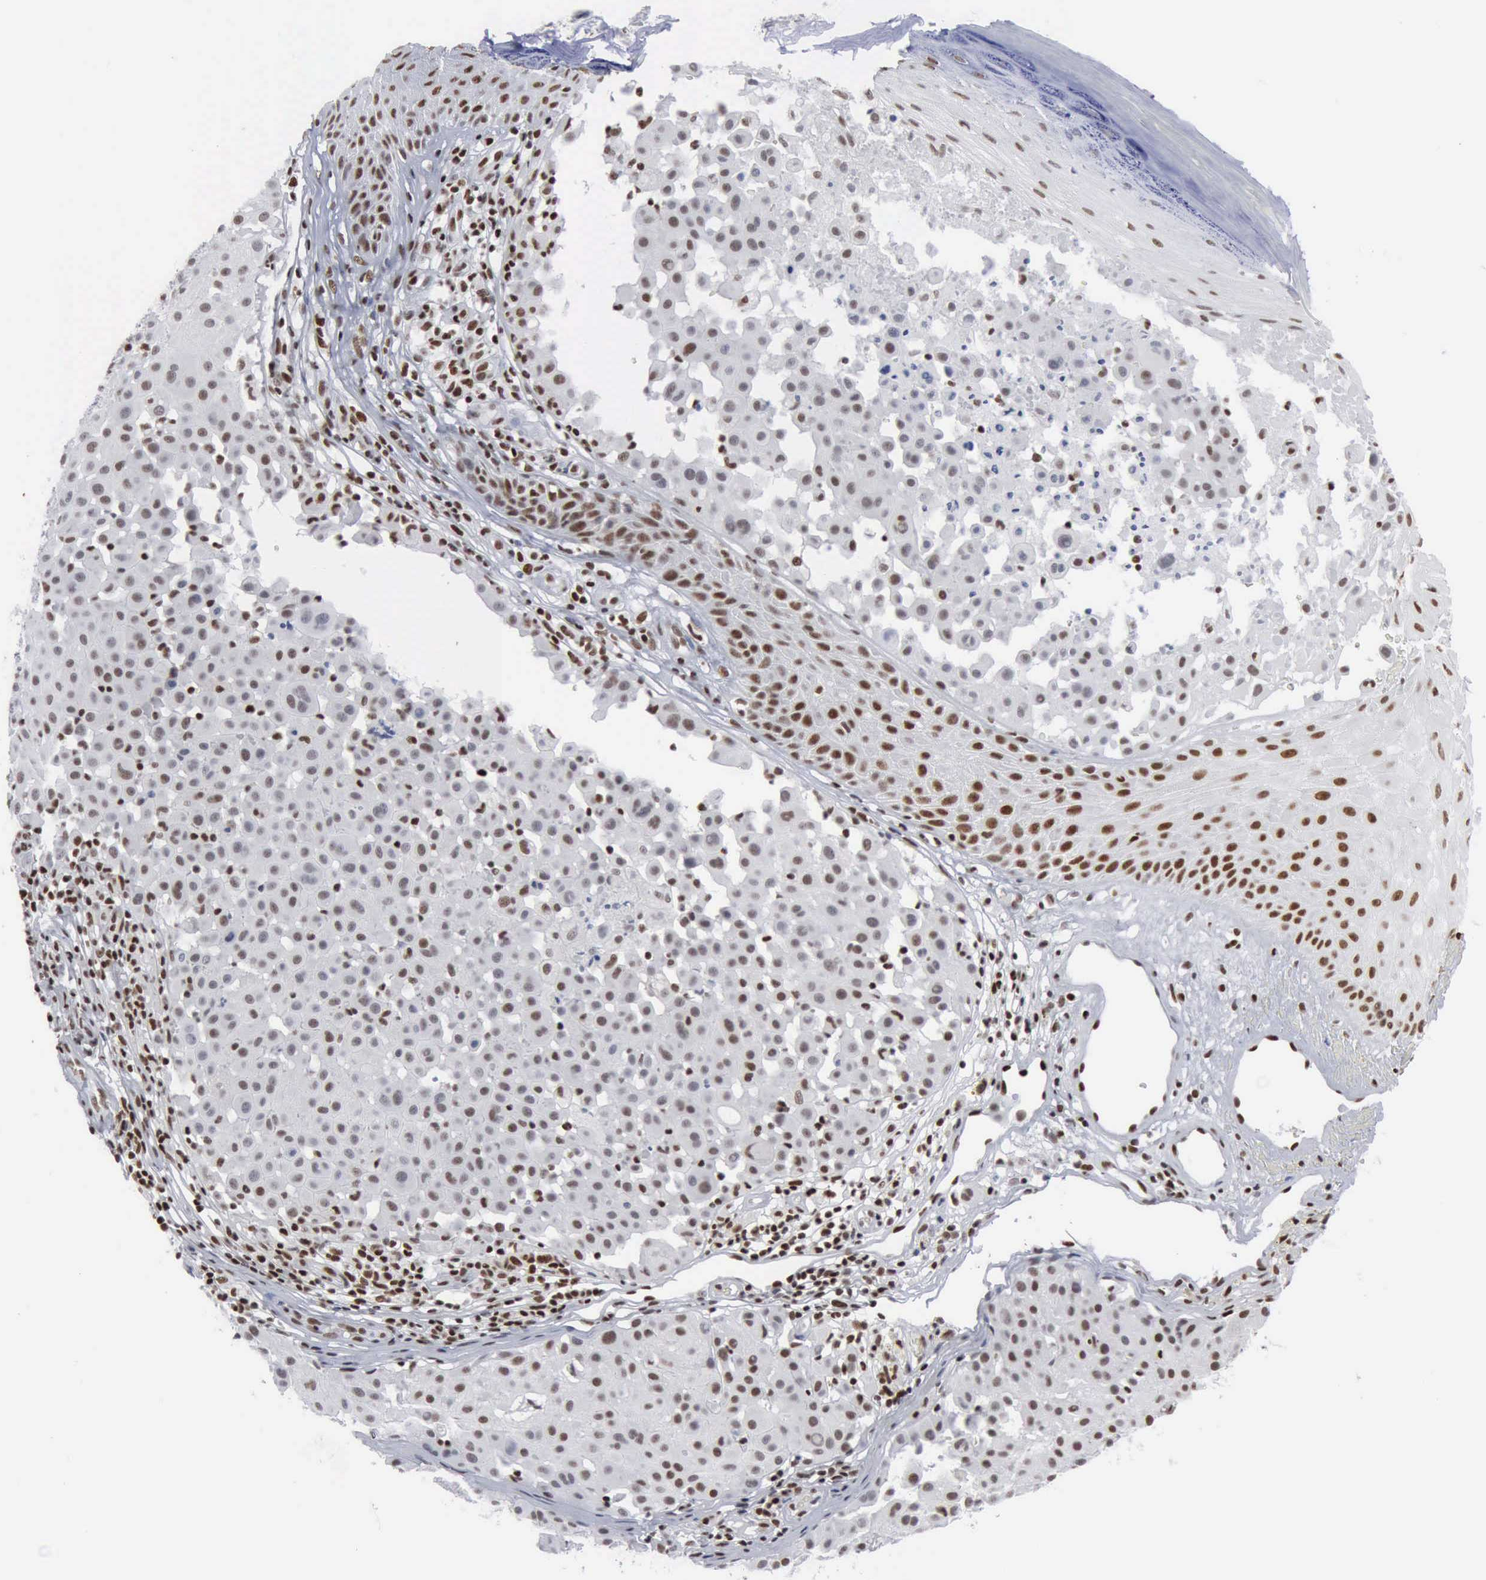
{"staining": {"intensity": "weak", "quantity": "<25%", "location": "nuclear"}, "tissue": "melanoma", "cell_type": "Tumor cells", "image_type": "cancer", "snomed": [{"axis": "morphology", "description": "Malignant melanoma, NOS"}, {"axis": "topography", "description": "Skin"}], "caption": "Melanoma was stained to show a protein in brown. There is no significant positivity in tumor cells.", "gene": "XPA", "patient": {"sex": "male", "age": 36}}